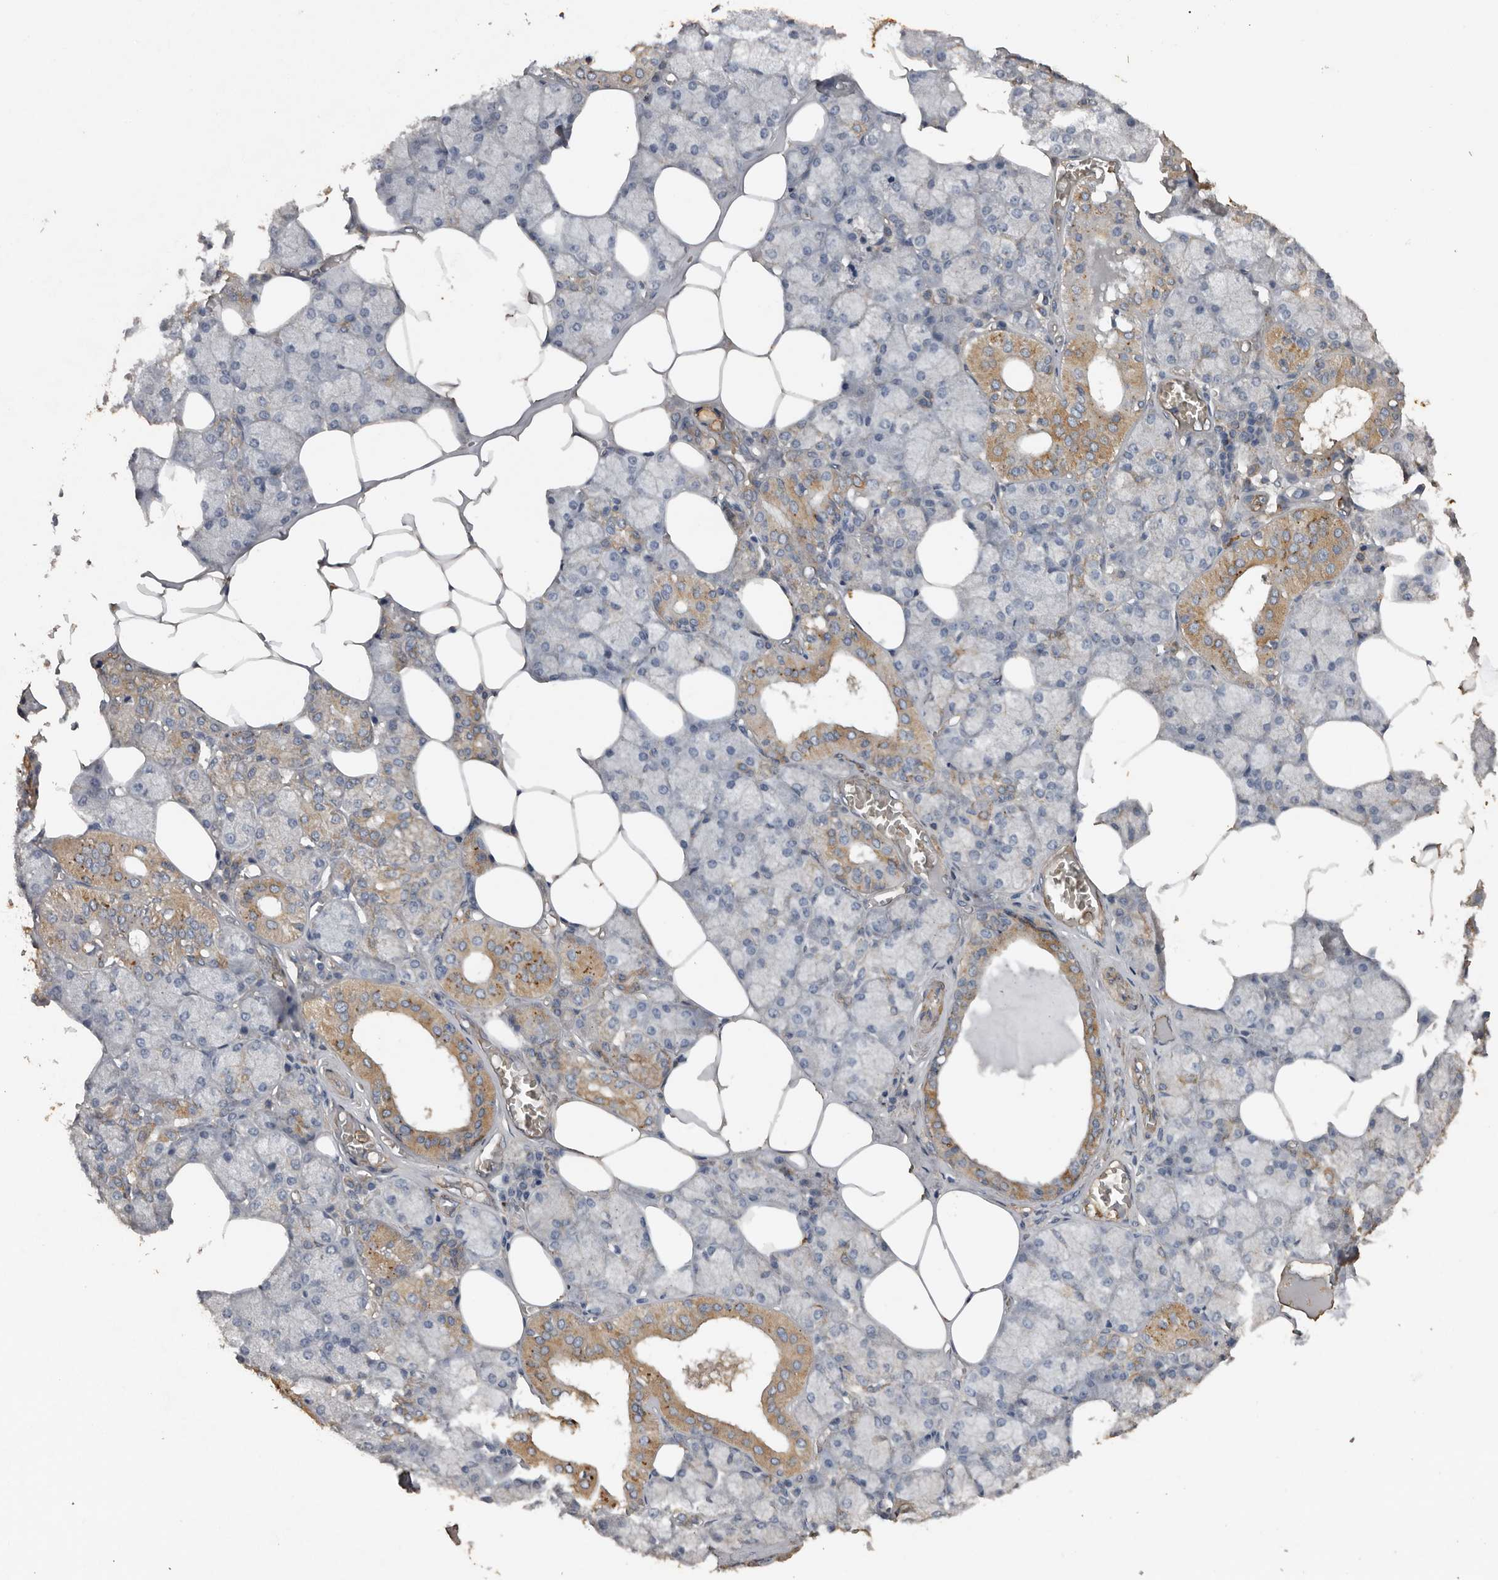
{"staining": {"intensity": "moderate", "quantity": "<25%", "location": "cytoplasmic/membranous"}, "tissue": "salivary gland", "cell_type": "Glandular cells", "image_type": "normal", "snomed": [{"axis": "morphology", "description": "Normal tissue, NOS"}, {"axis": "topography", "description": "Salivary gland"}], "caption": "Salivary gland stained with a protein marker shows moderate staining in glandular cells.", "gene": "HYAL4", "patient": {"sex": "male", "age": 62}}